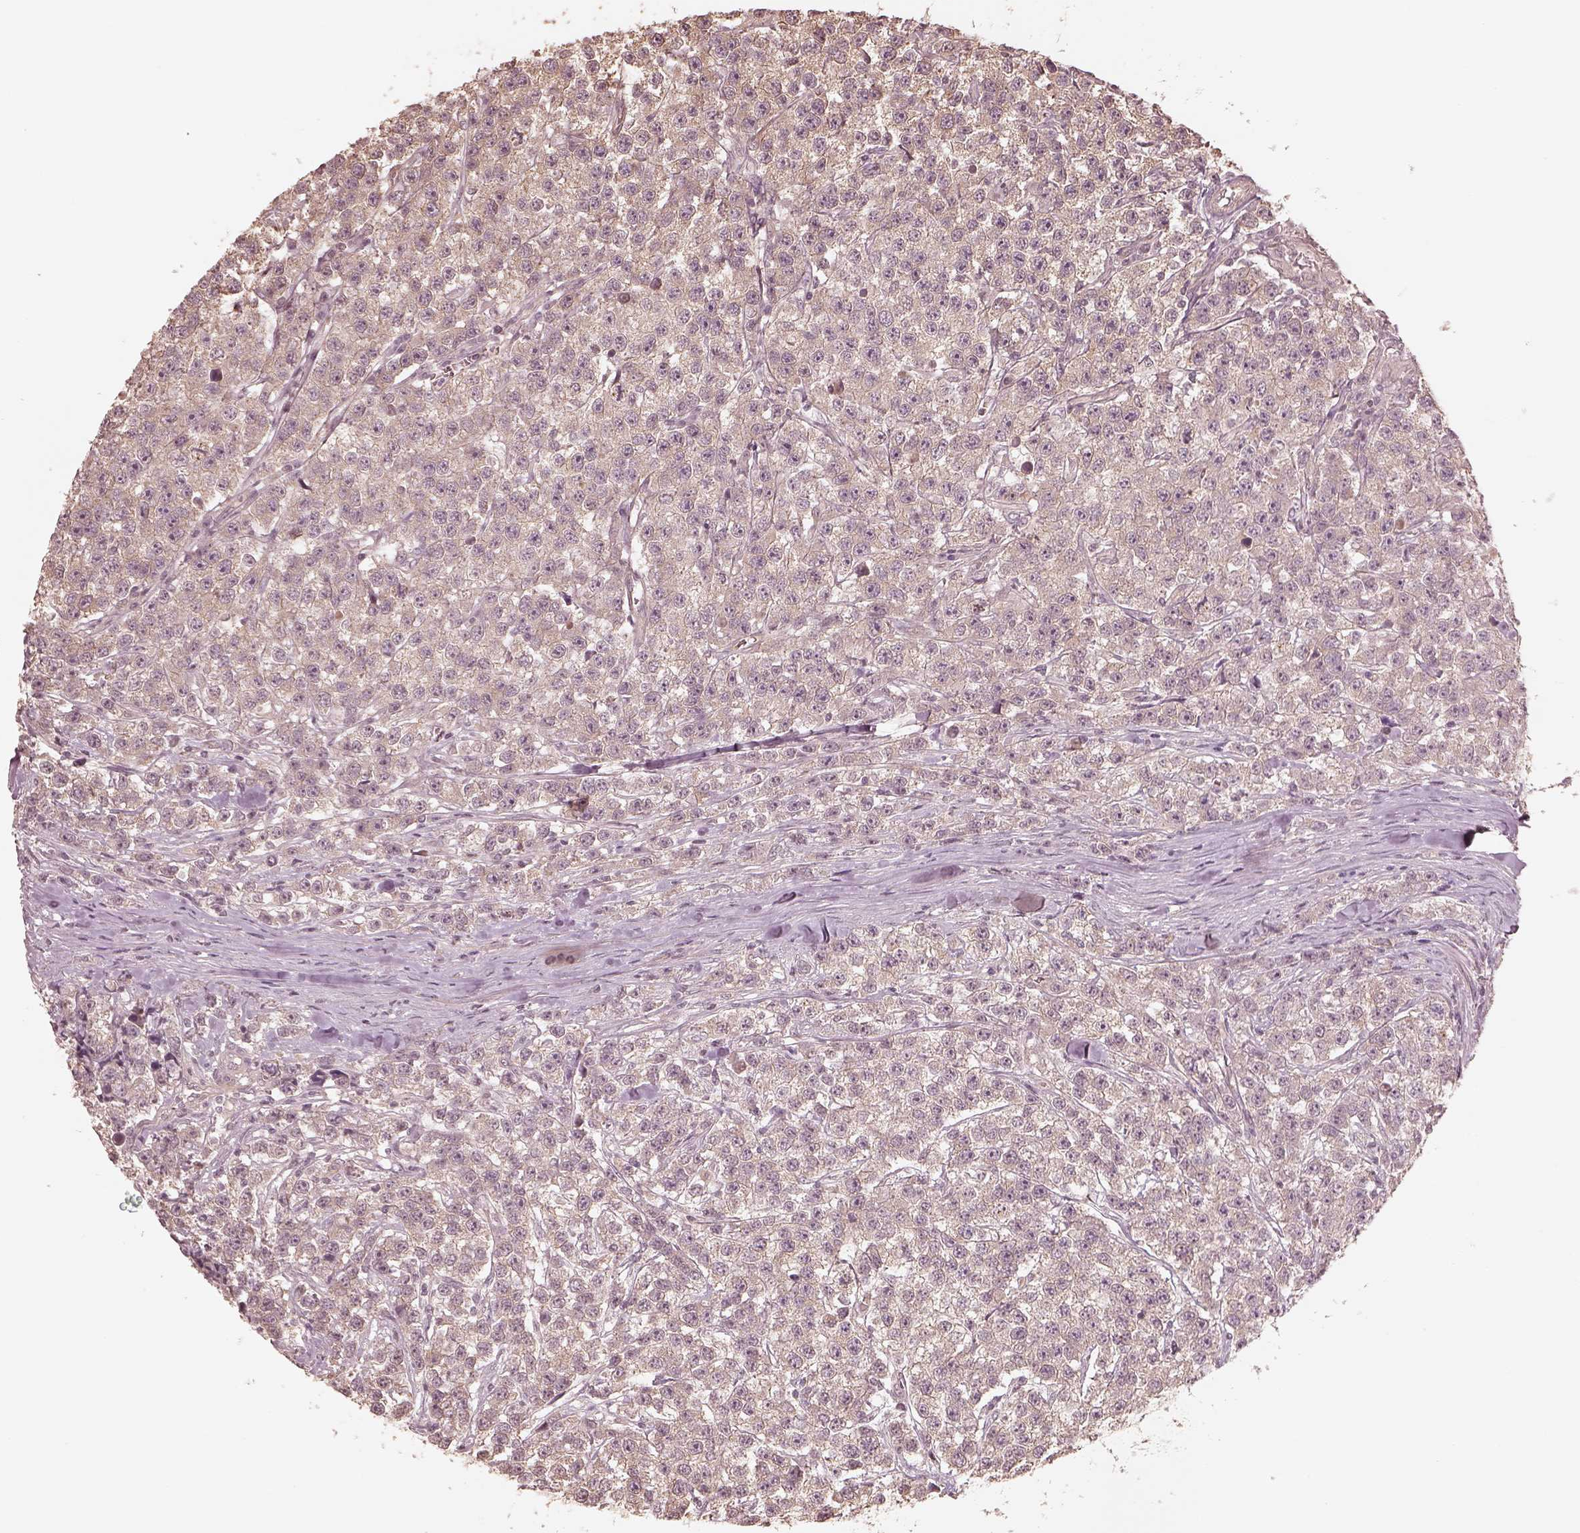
{"staining": {"intensity": "negative", "quantity": "none", "location": "none"}, "tissue": "testis cancer", "cell_type": "Tumor cells", "image_type": "cancer", "snomed": [{"axis": "morphology", "description": "Seminoma, NOS"}, {"axis": "topography", "description": "Testis"}], "caption": "A histopathology image of human seminoma (testis) is negative for staining in tumor cells.", "gene": "KIF5C", "patient": {"sex": "male", "age": 59}}